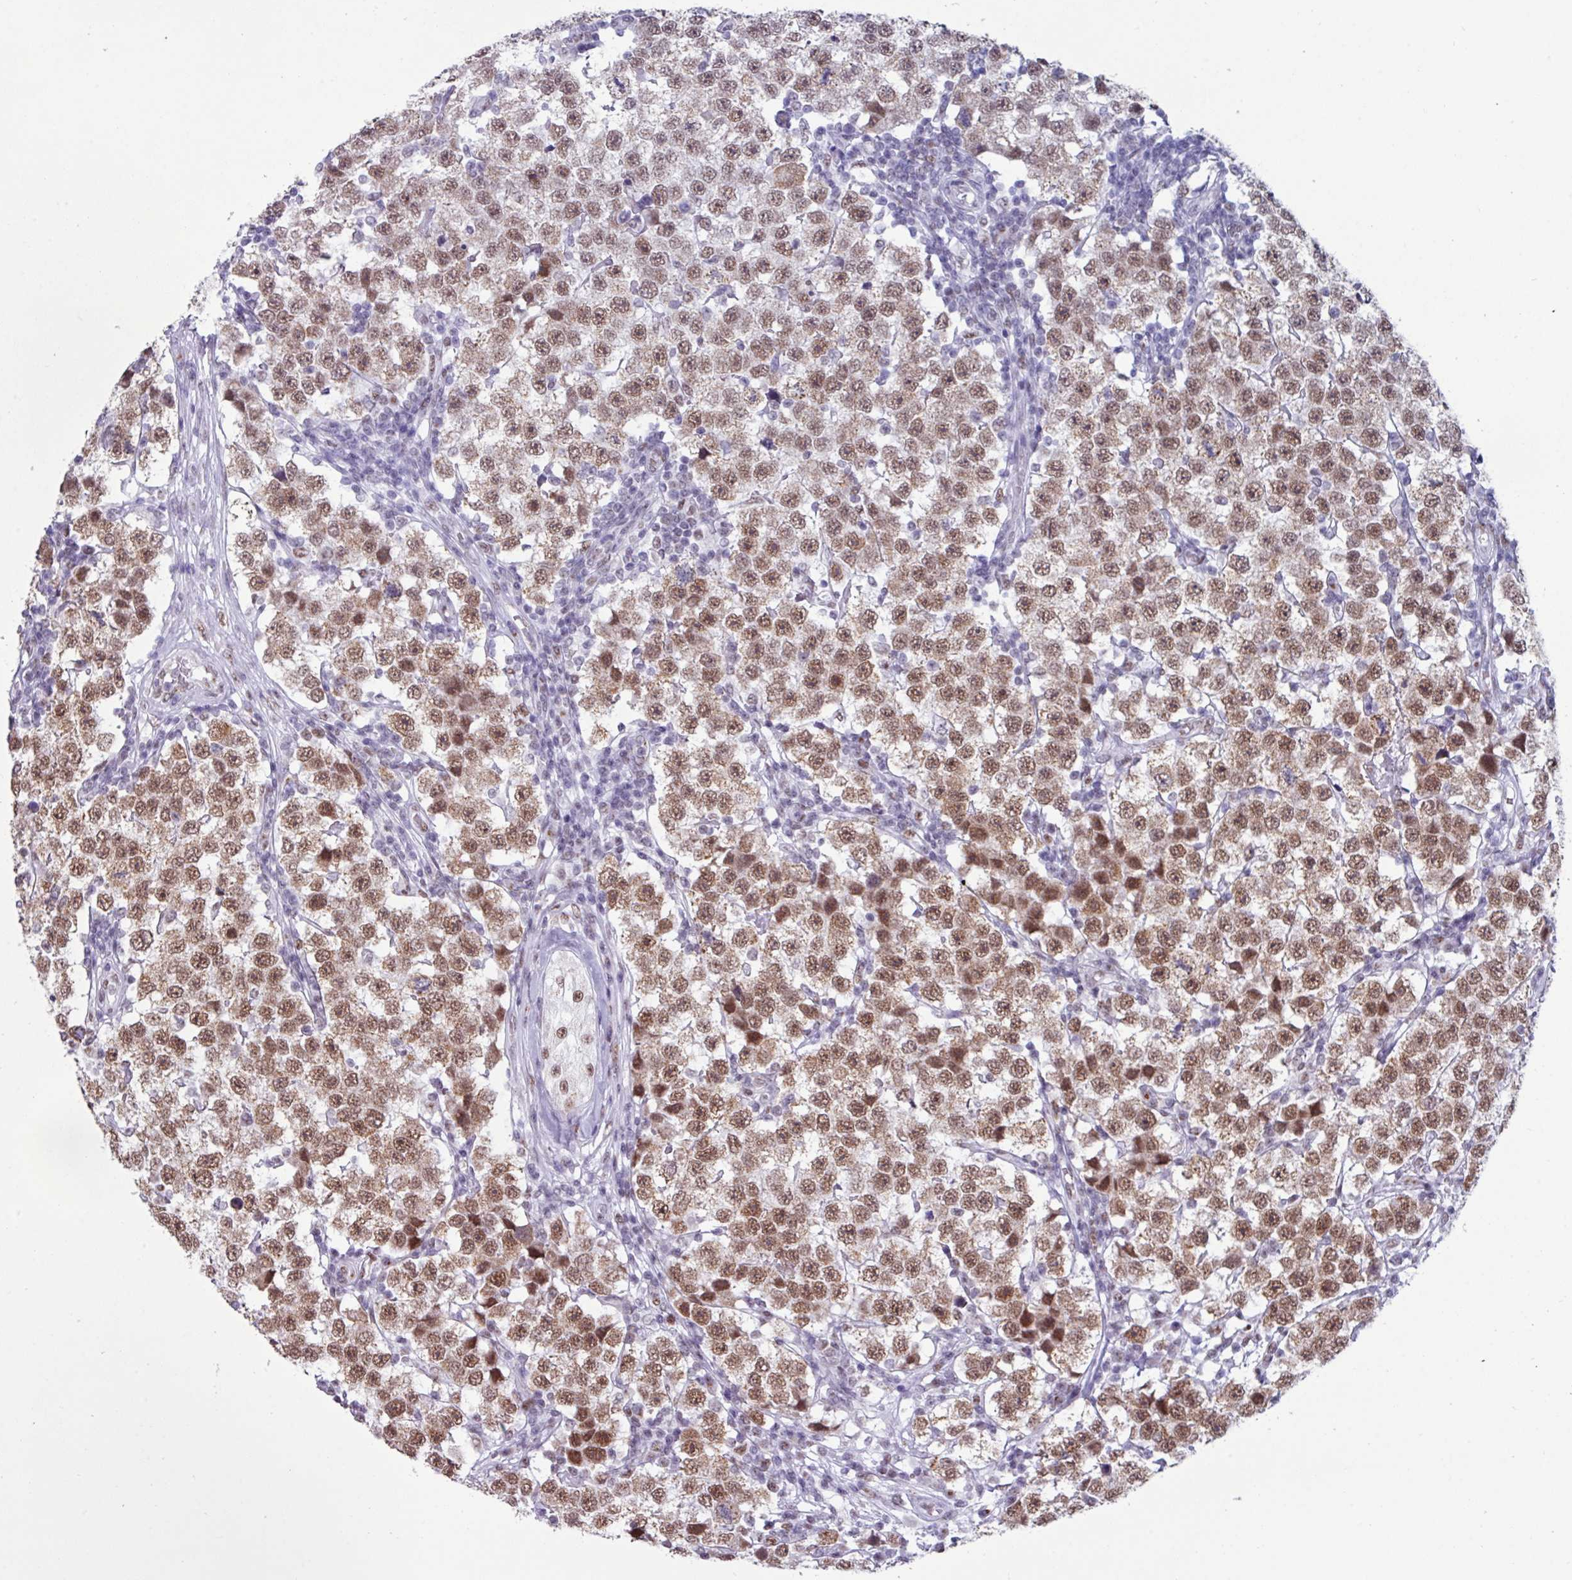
{"staining": {"intensity": "moderate", "quantity": ">75%", "location": "nuclear"}, "tissue": "testis cancer", "cell_type": "Tumor cells", "image_type": "cancer", "snomed": [{"axis": "morphology", "description": "Seminoma, NOS"}, {"axis": "topography", "description": "Testis"}], "caption": "Testis cancer (seminoma) tissue displays moderate nuclear staining in about >75% of tumor cells", "gene": "PUF60", "patient": {"sex": "male", "age": 34}}